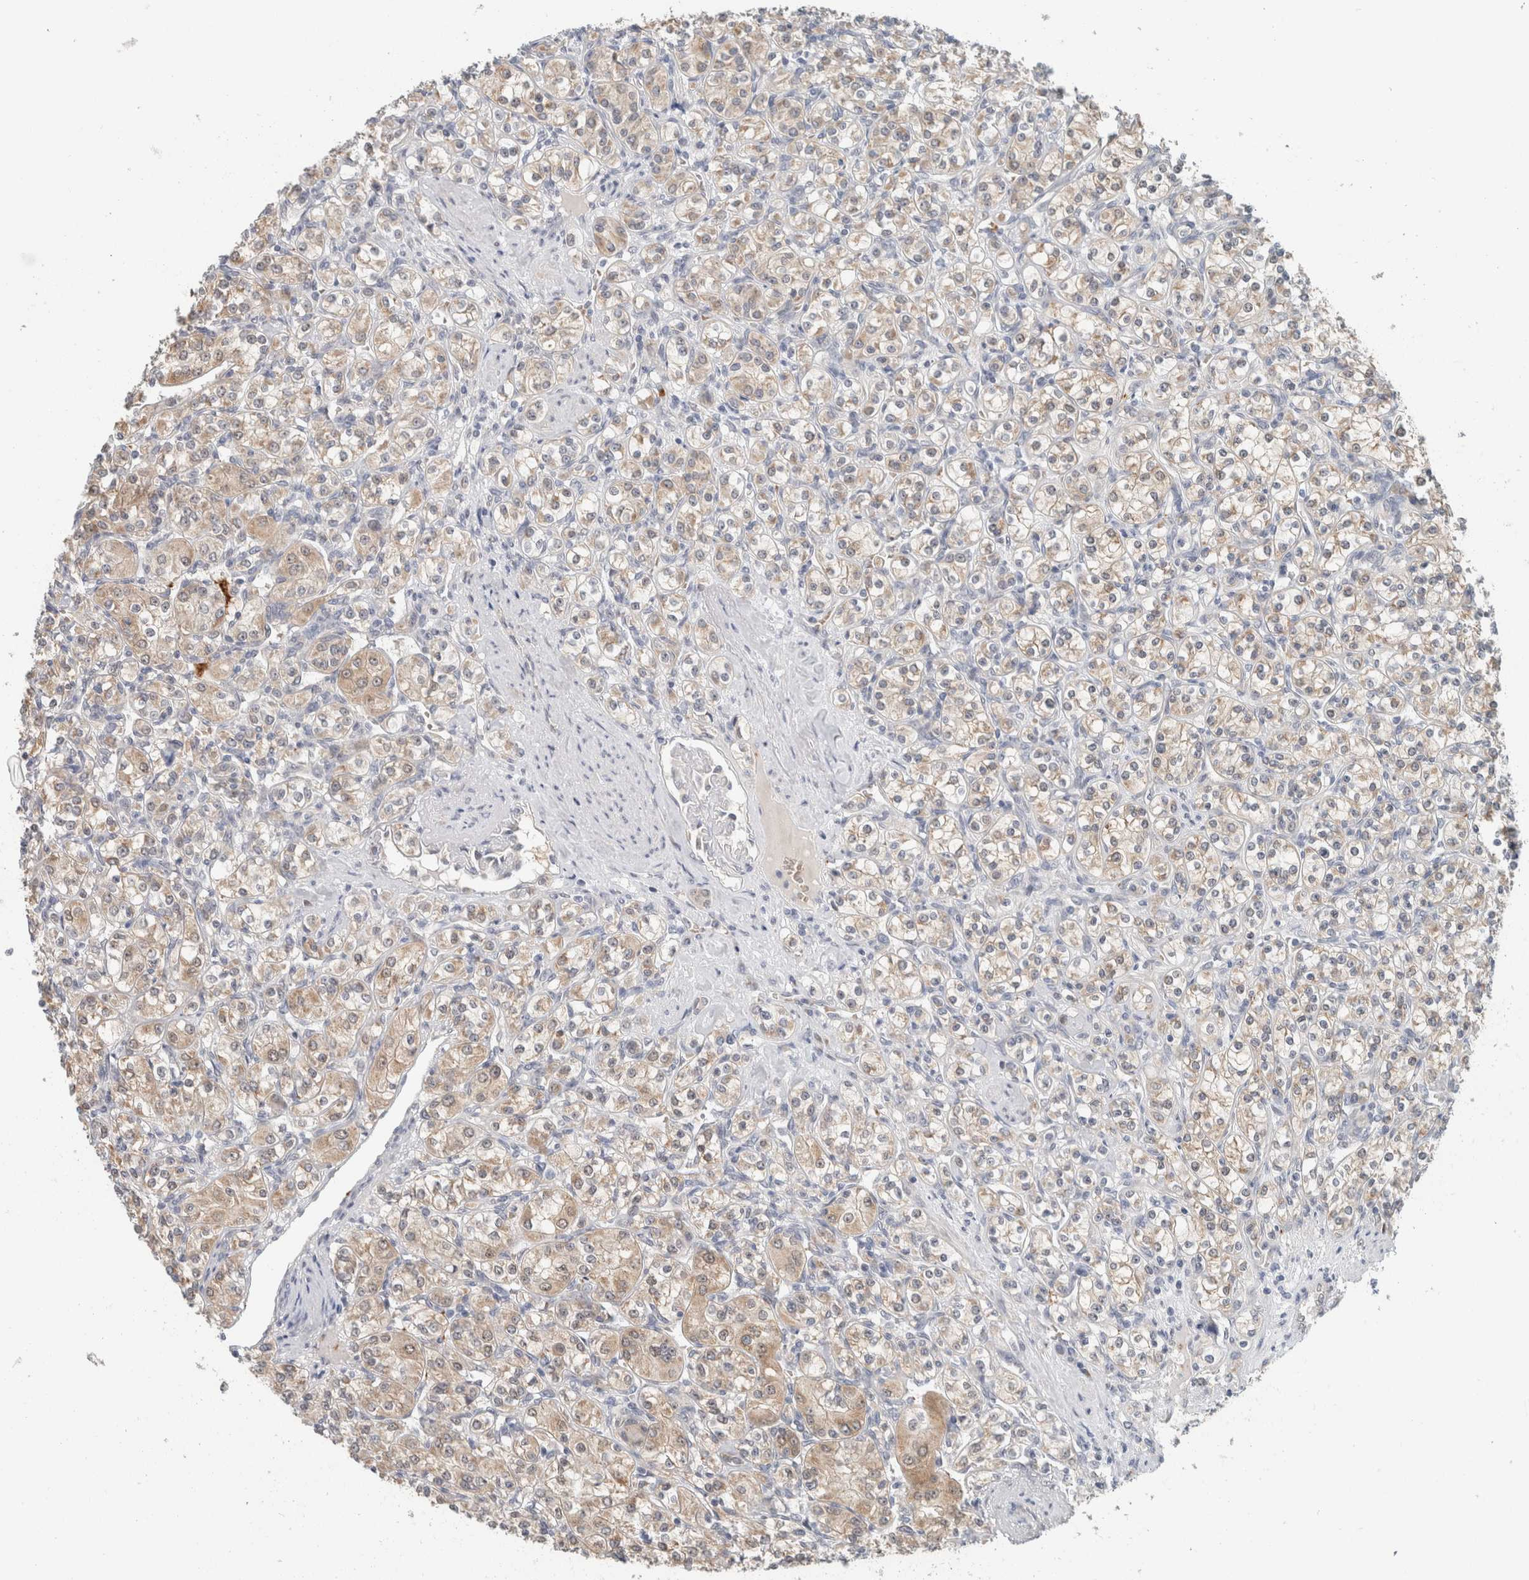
{"staining": {"intensity": "weak", "quantity": ">75%", "location": "cytoplasmic/membranous"}, "tissue": "renal cancer", "cell_type": "Tumor cells", "image_type": "cancer", "snomed": [{"axis": "morphology", "description": "Adenocarcinoma, NOS"}, {"axis": "topography", "description": "Kidney"}], "caption": "A low amount of weak cytoplasmic/membranous staining is present in about >75% of tumor cells in adenocarcinoma (renal) tissue.", "gene": "CRAT", "patient": {"sex": "male", "age": 77}}